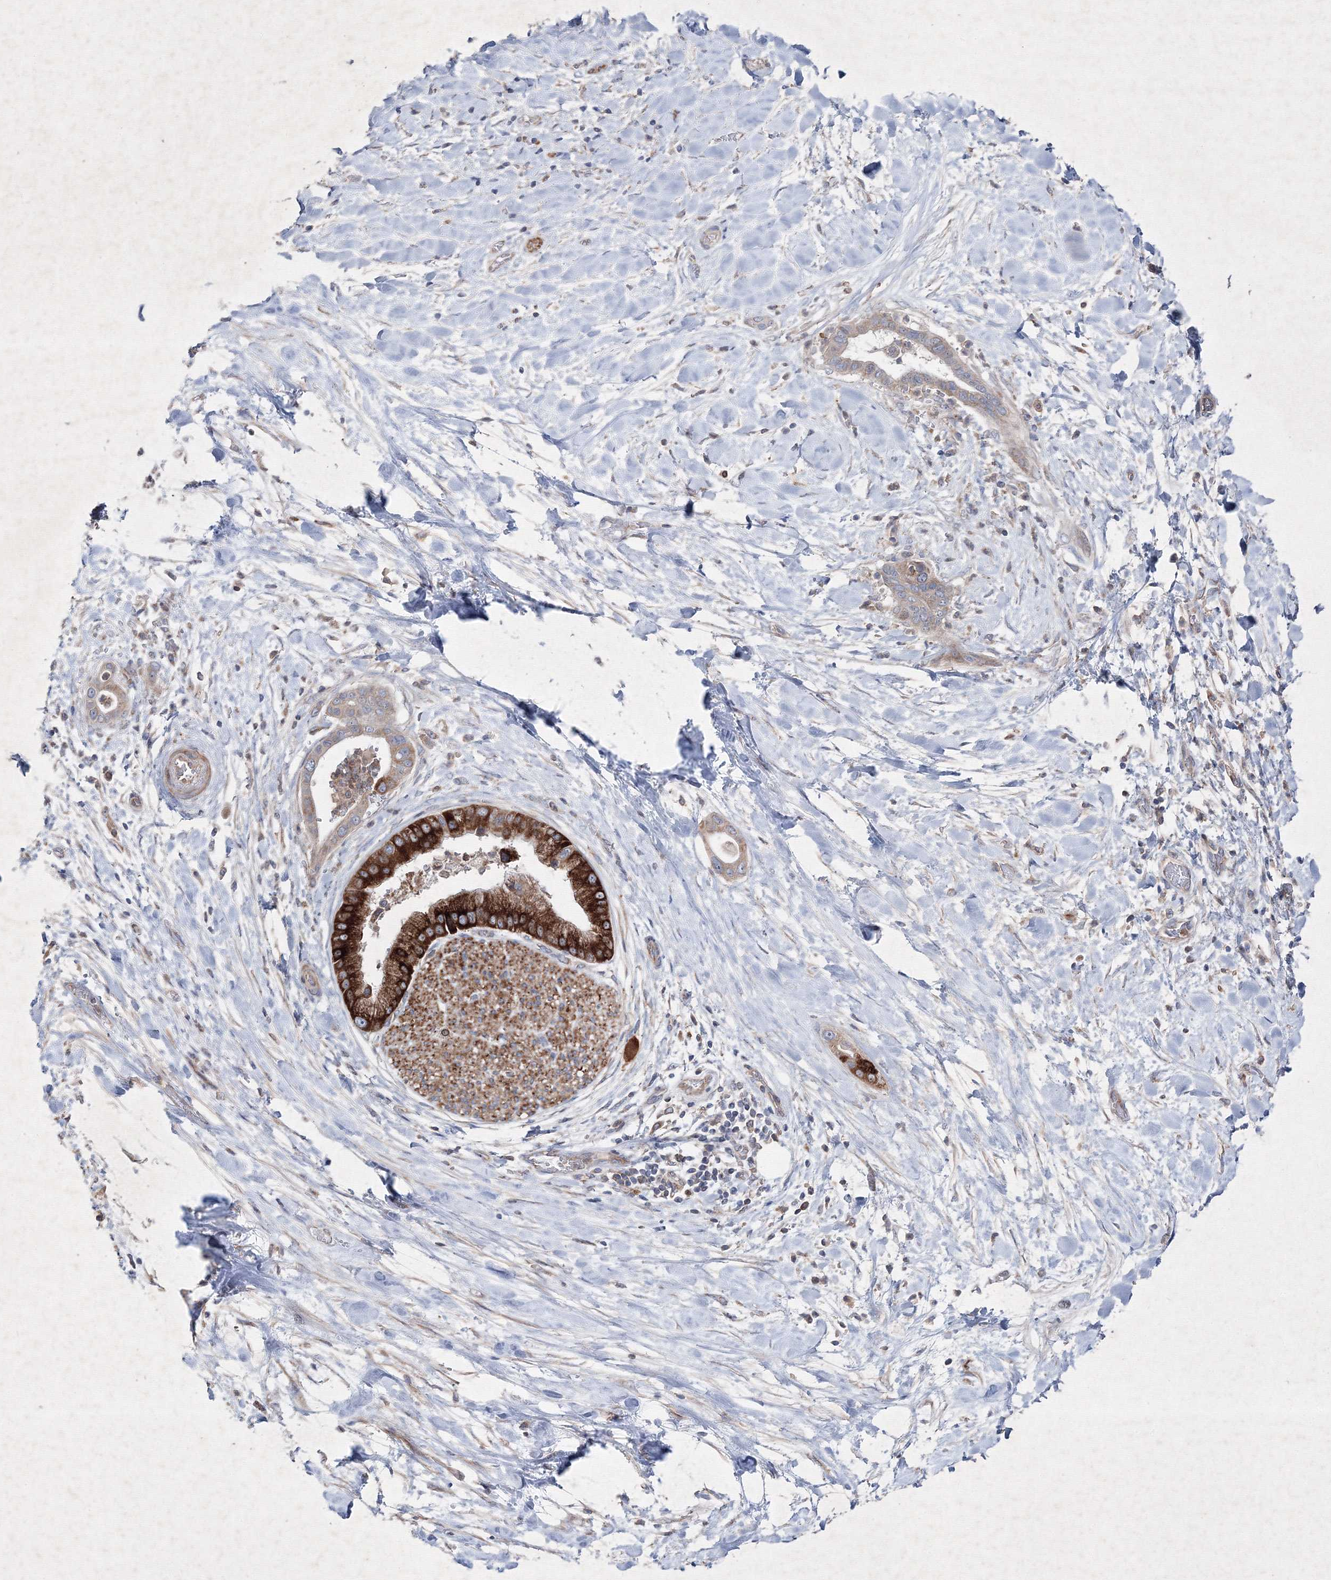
{"staining": {"intensity": "strong", "quantity": "25%-75%", "location": "cytoplasmic/membranous"}, "tissue": "liver cancer", "cell_type": "Tumor cells", "image_type": "cancer", "snomed": [{"axis": "morphology", "description": "Cholangiocarcinoma"}, {"axis": "topography", "description": "Liver"}], "caption": "This is a micrograph of immunohistochemistry (IHC) staining of liver cancer, which shows strong staining in the cytoplasmic/membranous of tumor cells.", "gene": "GFM1", "patient": {"sex": "female", "age": 54}}